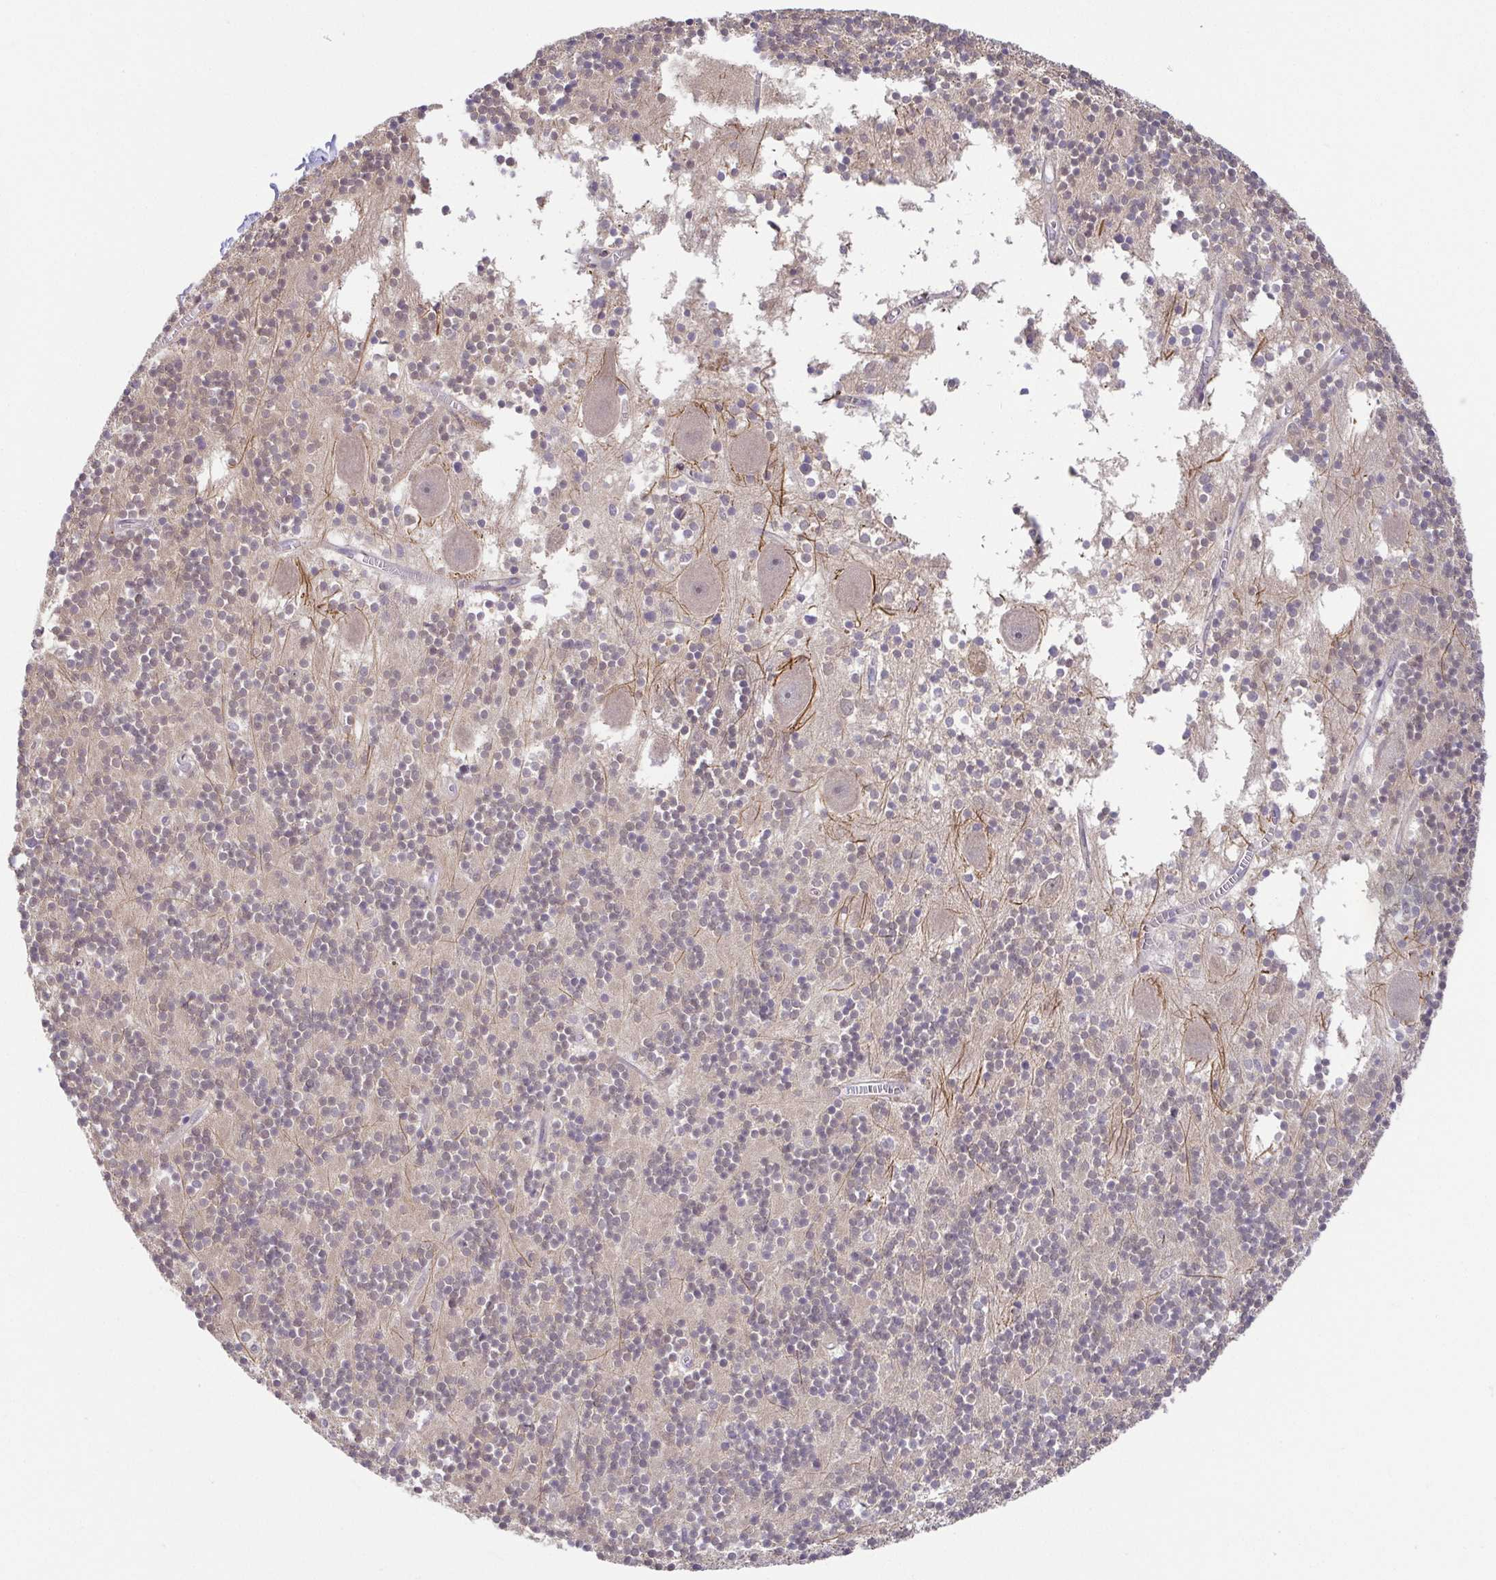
{"staining": {"intensity": "weak", "quantity": "<25%", "location": "cytoplasmic/membranous"}, "tissue": "cerebellum", "cell_type": "Cells in granular layer", "image_type": "normal", "snomed": [{"axis": "morphology", "description": "Normal tissue, NOS"}, {"axis": "topography", "description": "Cerebellum"}], "caption": "A high-resolution image shows immunohistochemistry staining of benign cerebellum, which reveals no significant staining in cells in granular layer. Brightfield microscopy of immunohistochemistry stained with DAB (3,3'-diaminobenzidine) (brown) and hematoxylin (blue), captured at high magnification.", "gene": "PREPL", "patient": {"sex": "male", "age": 54}}